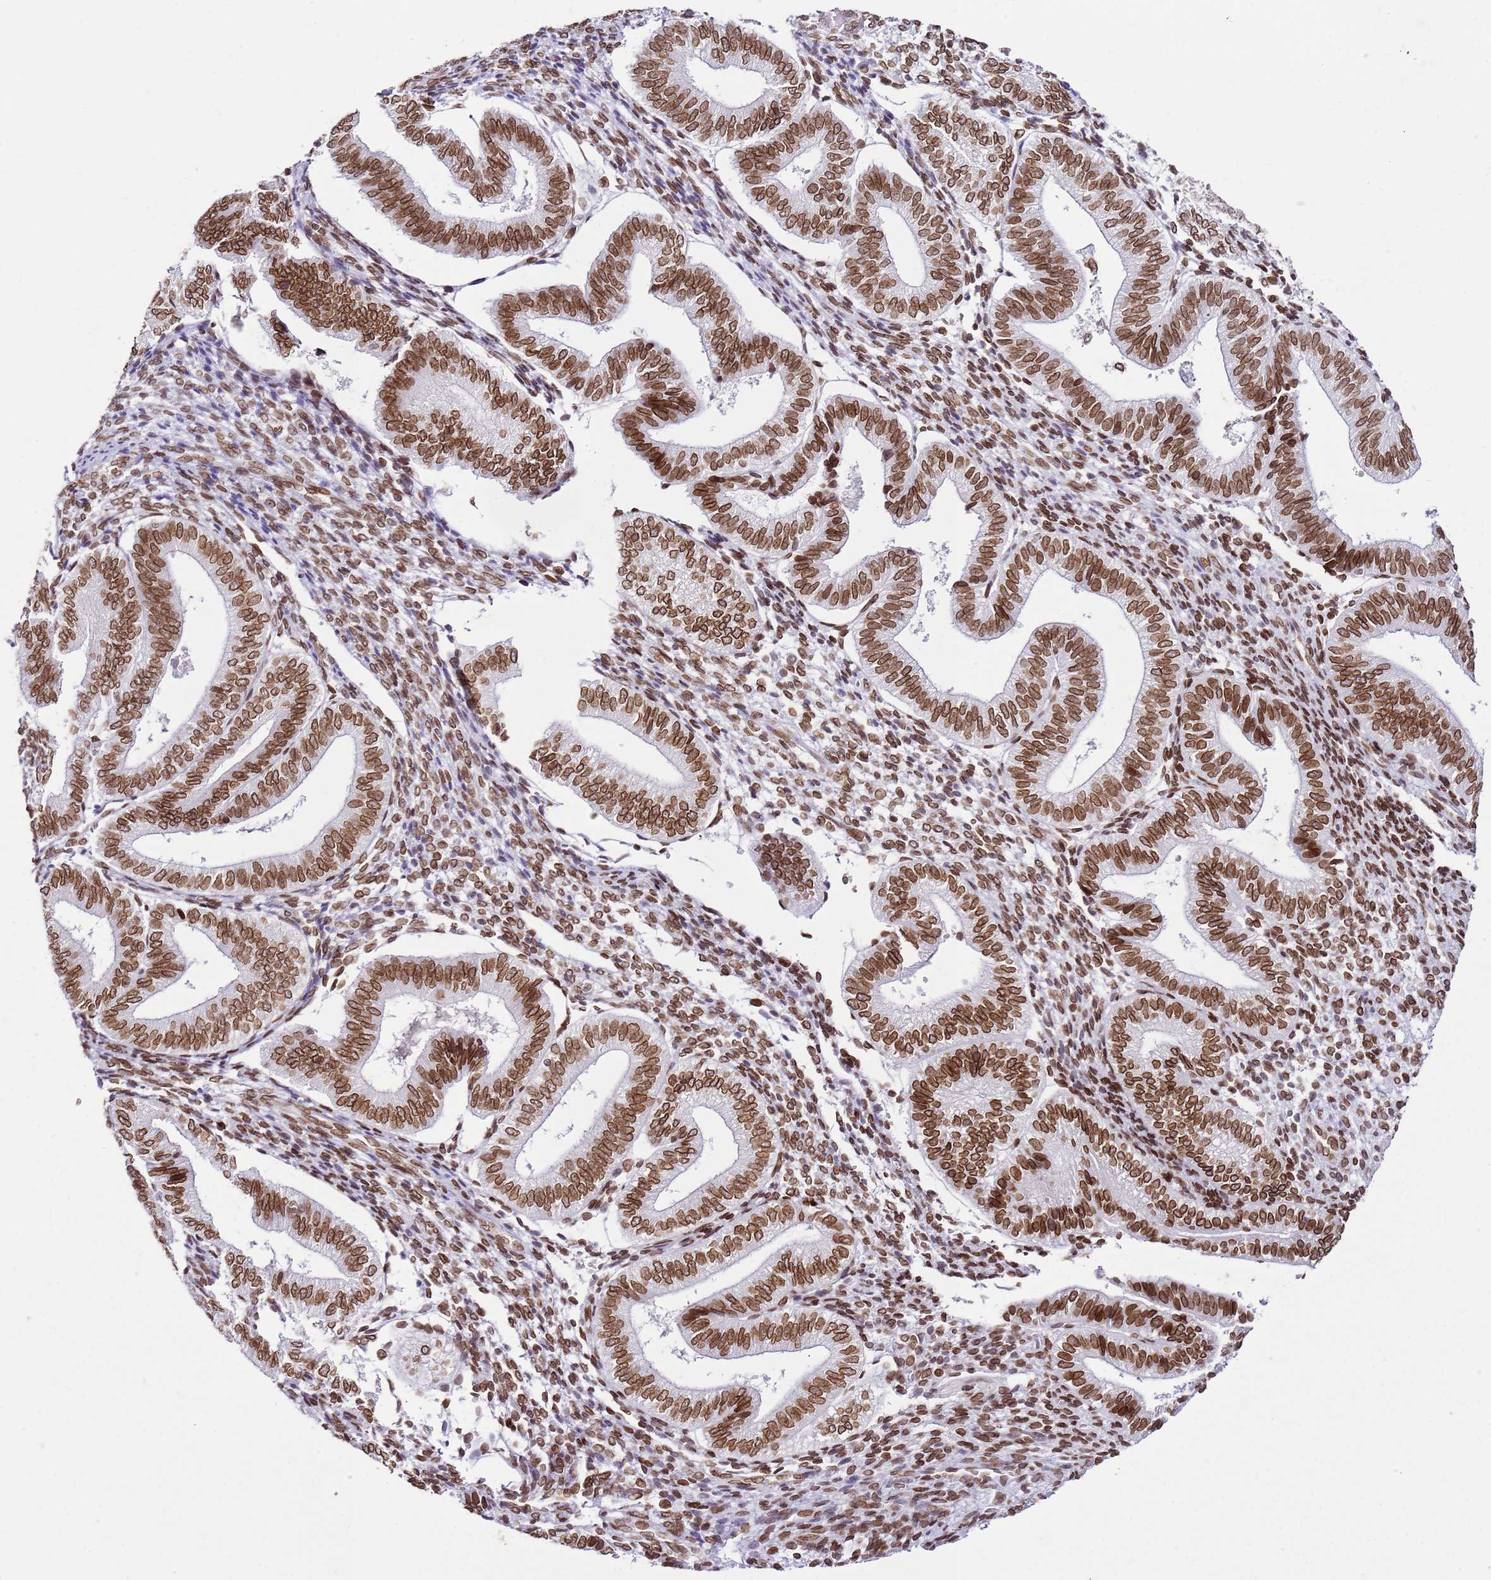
{"staining": {"intensity": "strong", "quantity": ">75%", "location": "cytoplasmic/membranous,nuclear"}, "tissue": "endometrium", "cell_type": "Cells in endometrial stroma", "image_type": "normal", "snomed": [{"axis": "morphology", "description": "Normal tissue, NOS"}, {"axis": "topography", "description": "Endometrium"}], "caption": "The immunohistochemical stain highlights strong cytoplasmic/membranous,nuclear expression in cells in endometrial stroma of benign endometrium. (IHC, brightfield microscopy, high magnification).", "gene": "POU6F1", "patient": {"sex": "female", "age": 34}}